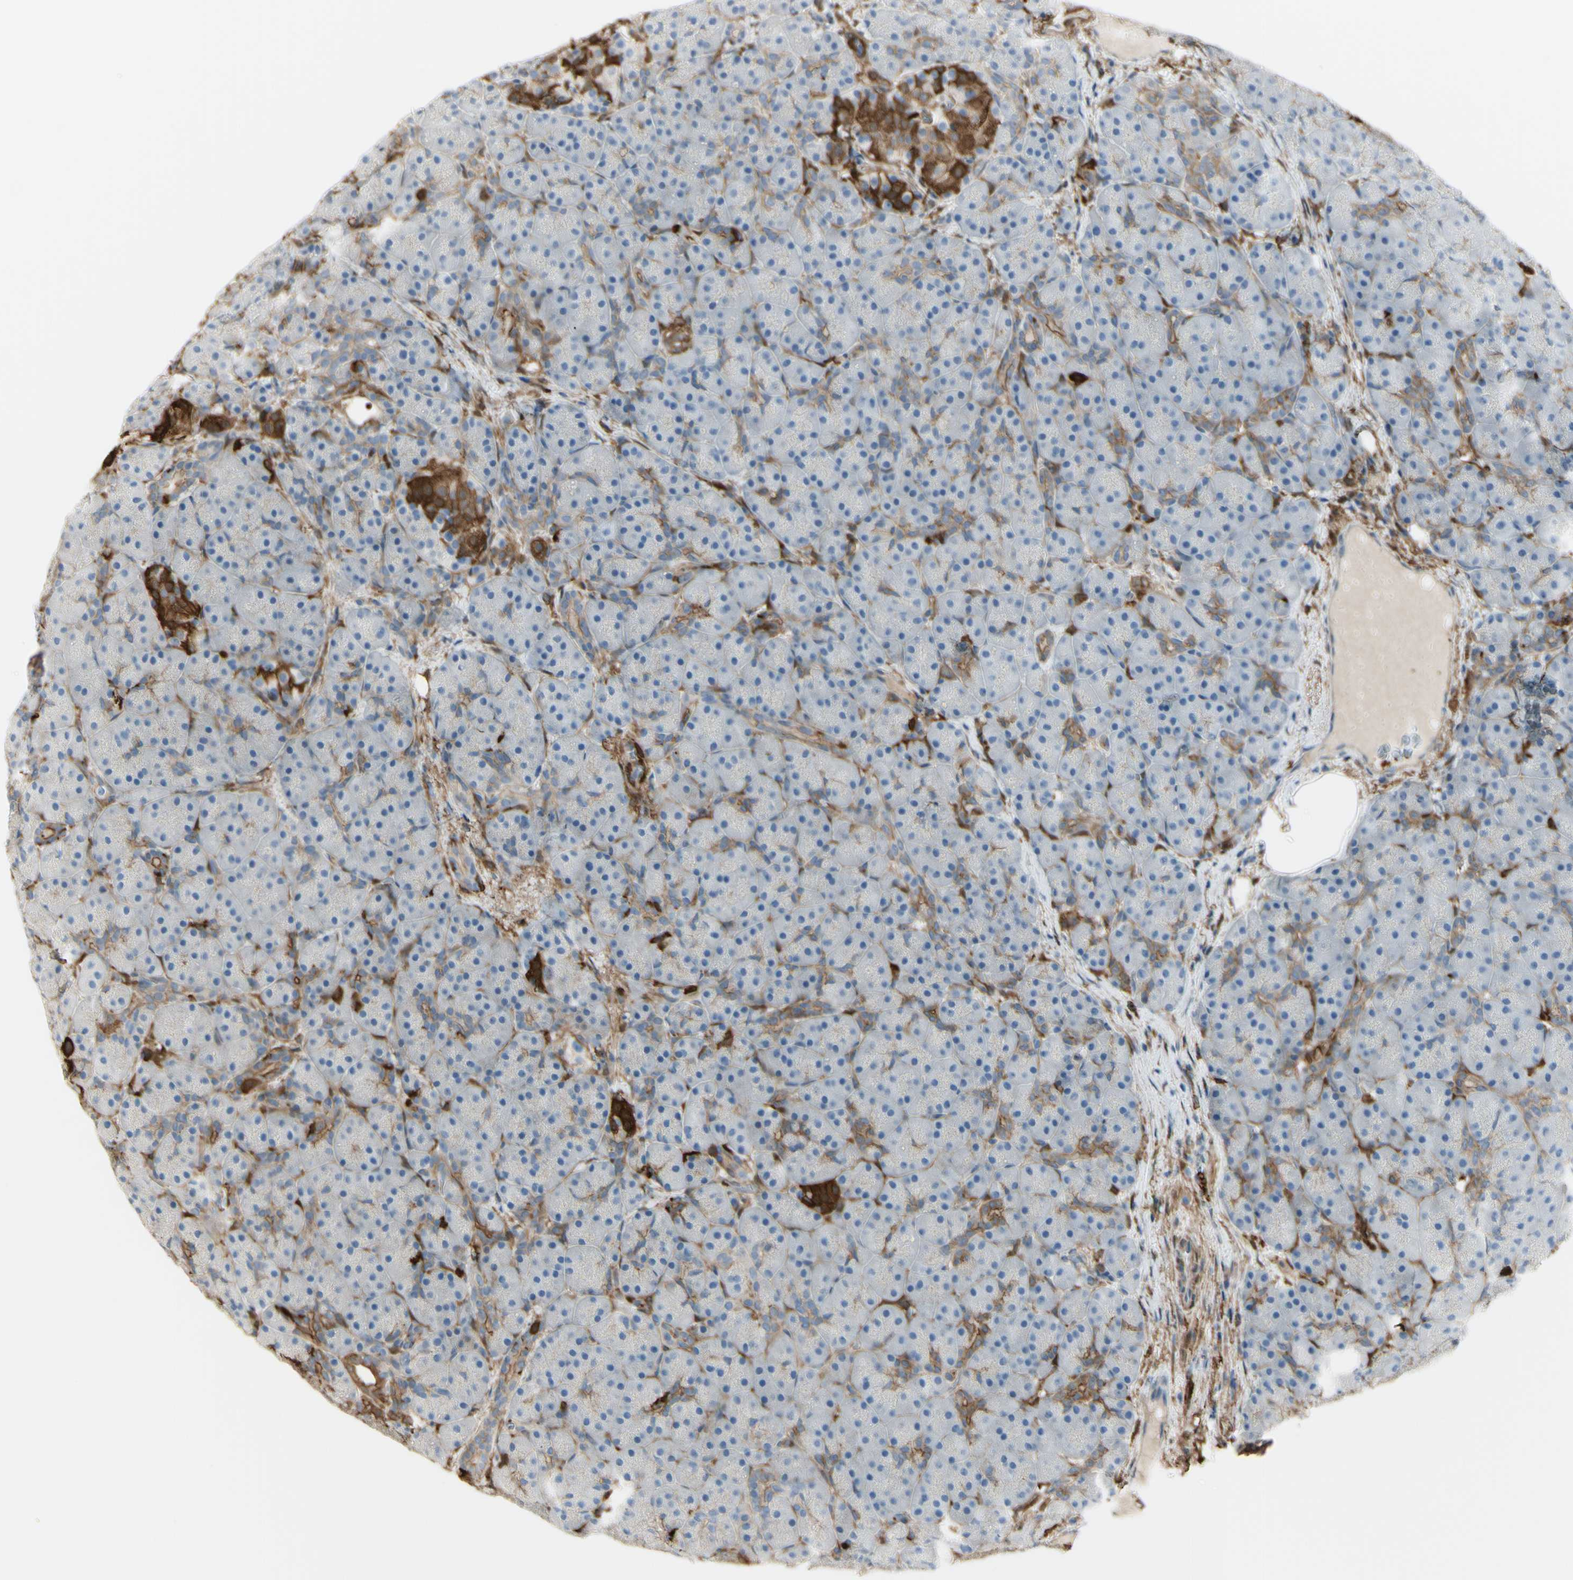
{"staining": {"intensity": "strong", "quantity": "<25%", "location": "cytoplasmic/membranous"}, "tissue": "pancreas", "cell_type": "Exocrine glandular cells", "image_type": "normal", "snomed": [{"axis": "morphology", "description": "Normal tissue, NOS"}, {"axis": "topography", "description": "Pancreas"}], "caption": "This photomicrograph exhibits normal pancreas stained with IHC to label a protein in brown. The cytoplasmic/membranous of exocrine glandular cells show strong positivity for the protein. Nuclei are counter-stained blue.", "gene": "GSN", "patient": {"sex": "male", "age": 66}}